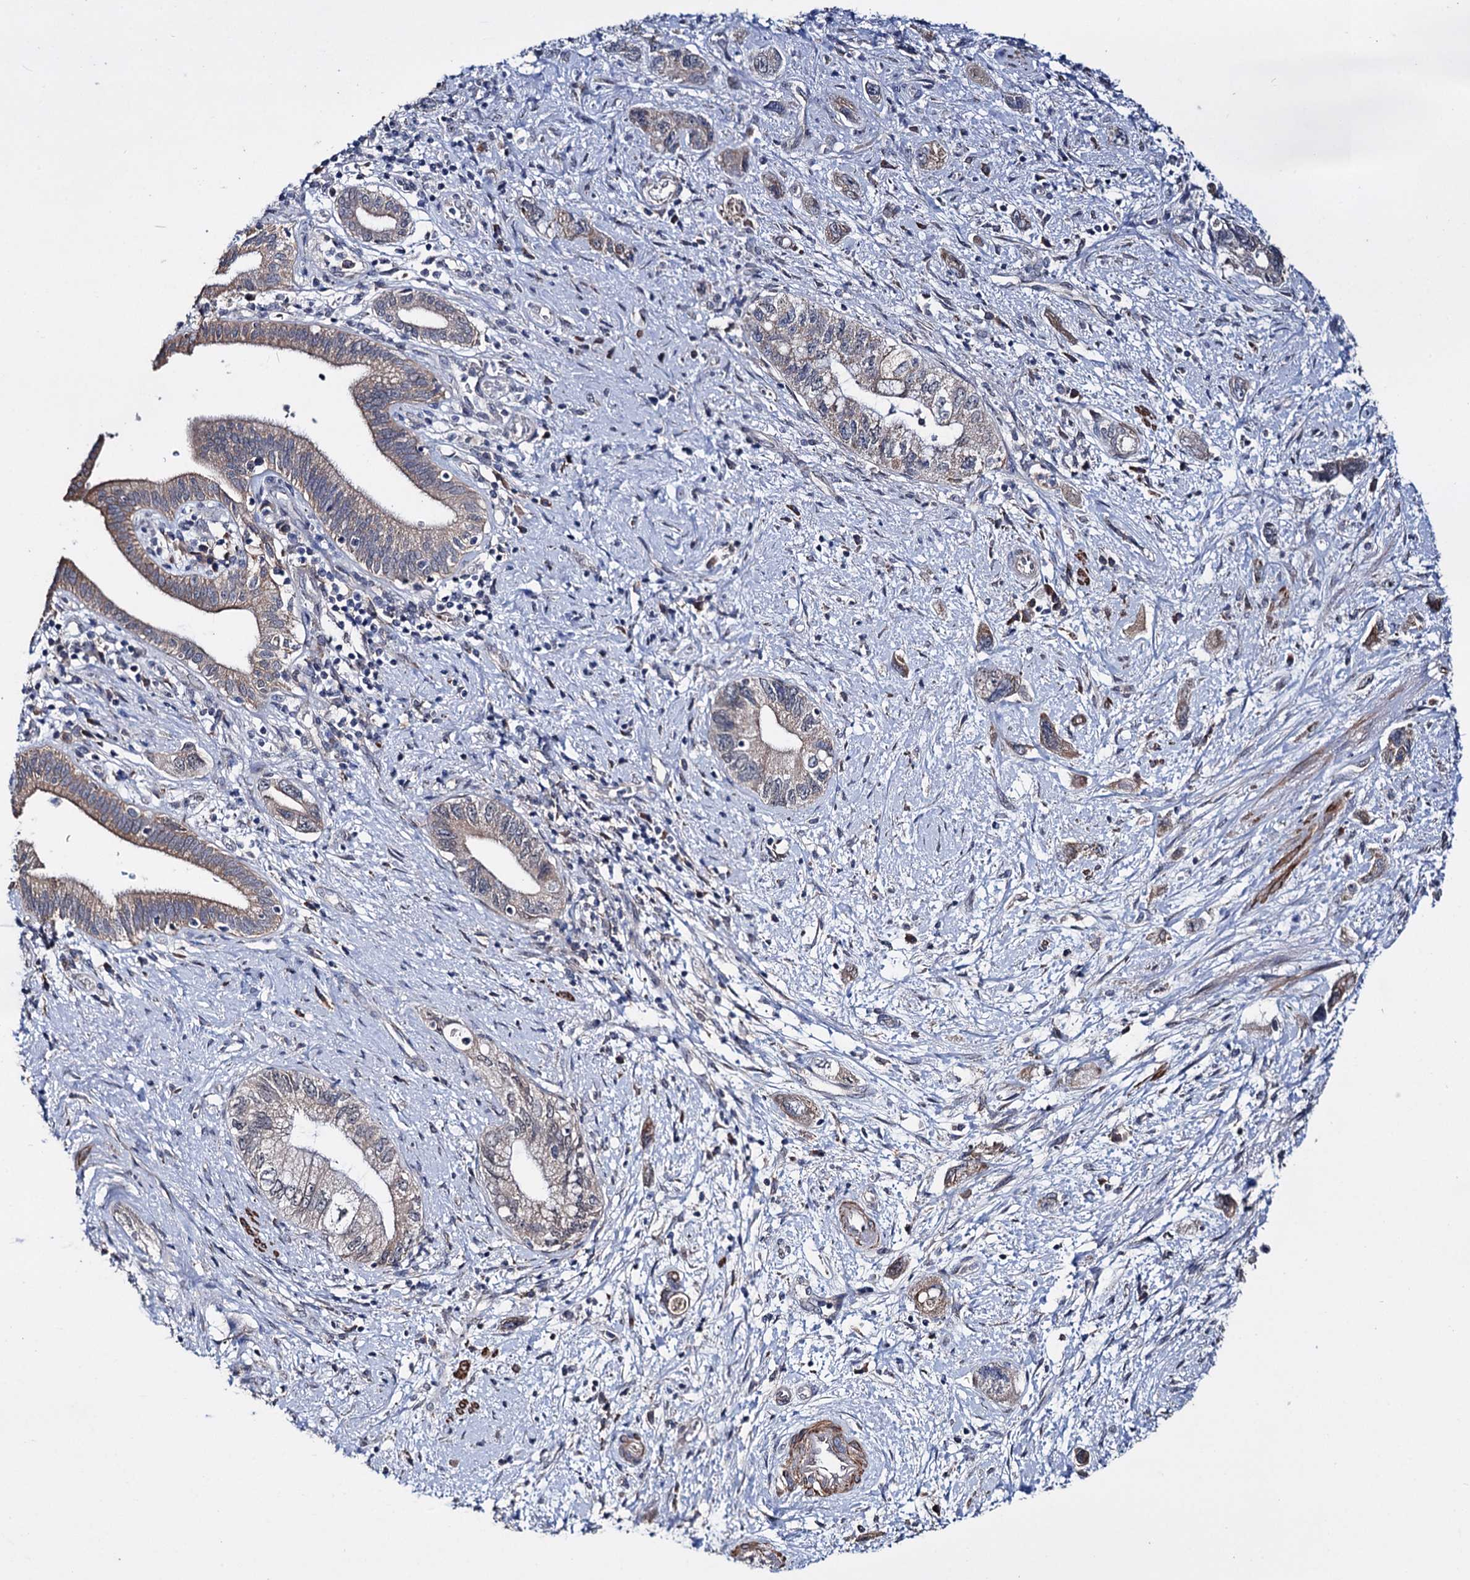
{"staining": {"intensity": "moderate", "quantity": "25%-75%", "location": "cytoplasmic/membranous"}, "tissue": "pancreatic cancer", "cell_type": "Tumor cells", "image_type": "cancer", "snomed": [{"axis": "morphology", "description": "Adenocarcinoma, NOS"}, {"axis": "topography", "description": "Pancreas"}], "caption": "Protein analysis of pancreatic cancer tissue shows moderate cytoplasmic/membranous staining in approximately 25%-75% of tumor cells.", "gene": "CLPB", "patient": {"sex": "female", "age": 73}}